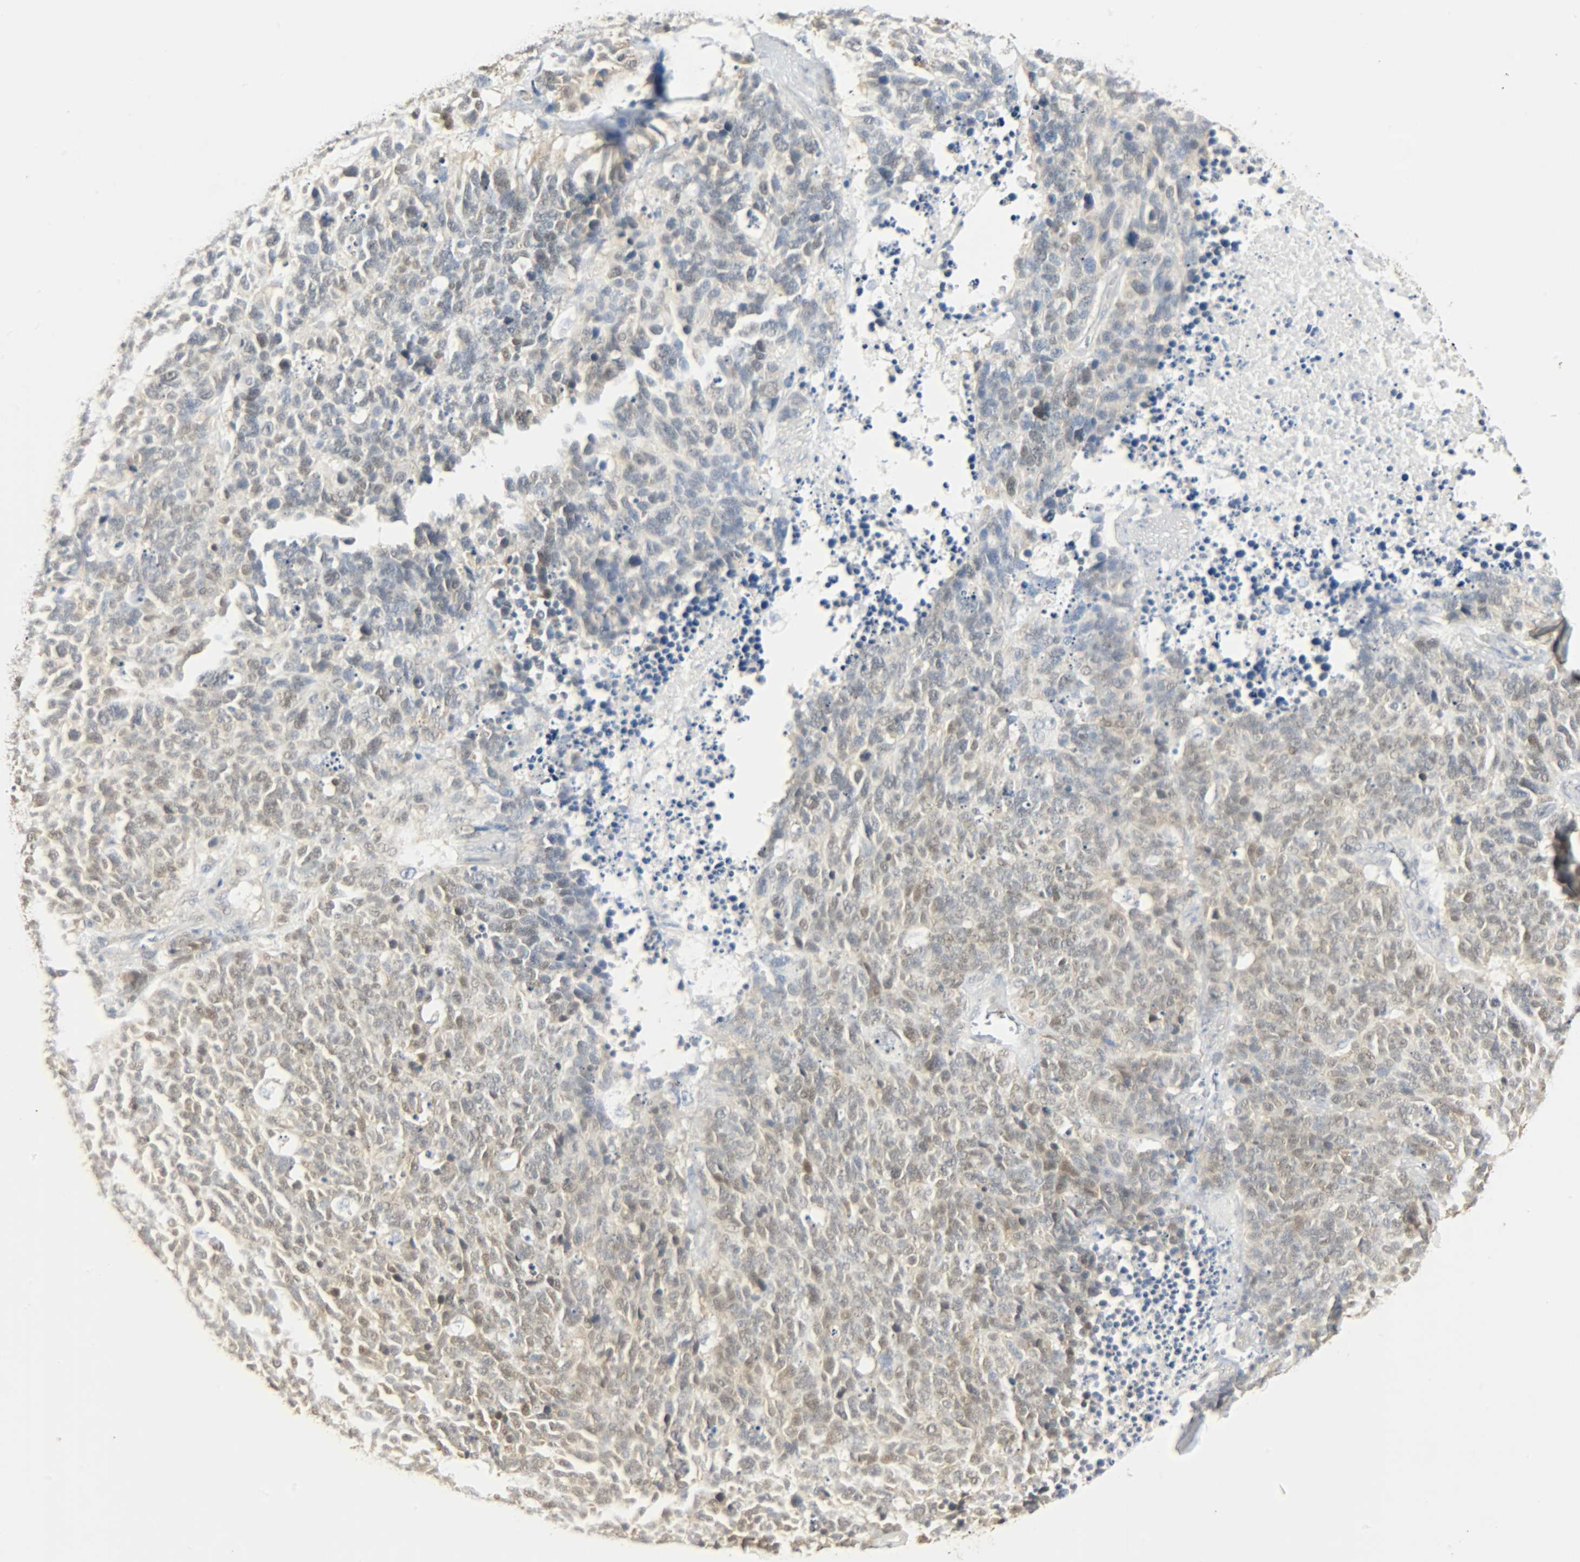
{"staining": {"intensity": "weak", "quantity": "25%-75%", "location": "cytoplasmic/membranous,nuclear"}, "tissue": "lung cancer", "cell_type": "Tumor cells", "image_type": "cancer", "snomed": [{"axis": "morphology", "description": "Neoplasm, malignant, NOS"}, {"axis": "topography", "description": "Lung"}], "caption": "Immunohistochemical staining of human malignant neoplasm (lung) reveals weak cytoplasmic/membranous and nuclear protein staining in approximately 25%-75% of tumor cells.", "gene": "USP13", "patient": {"sex": "female", "age": 58}}